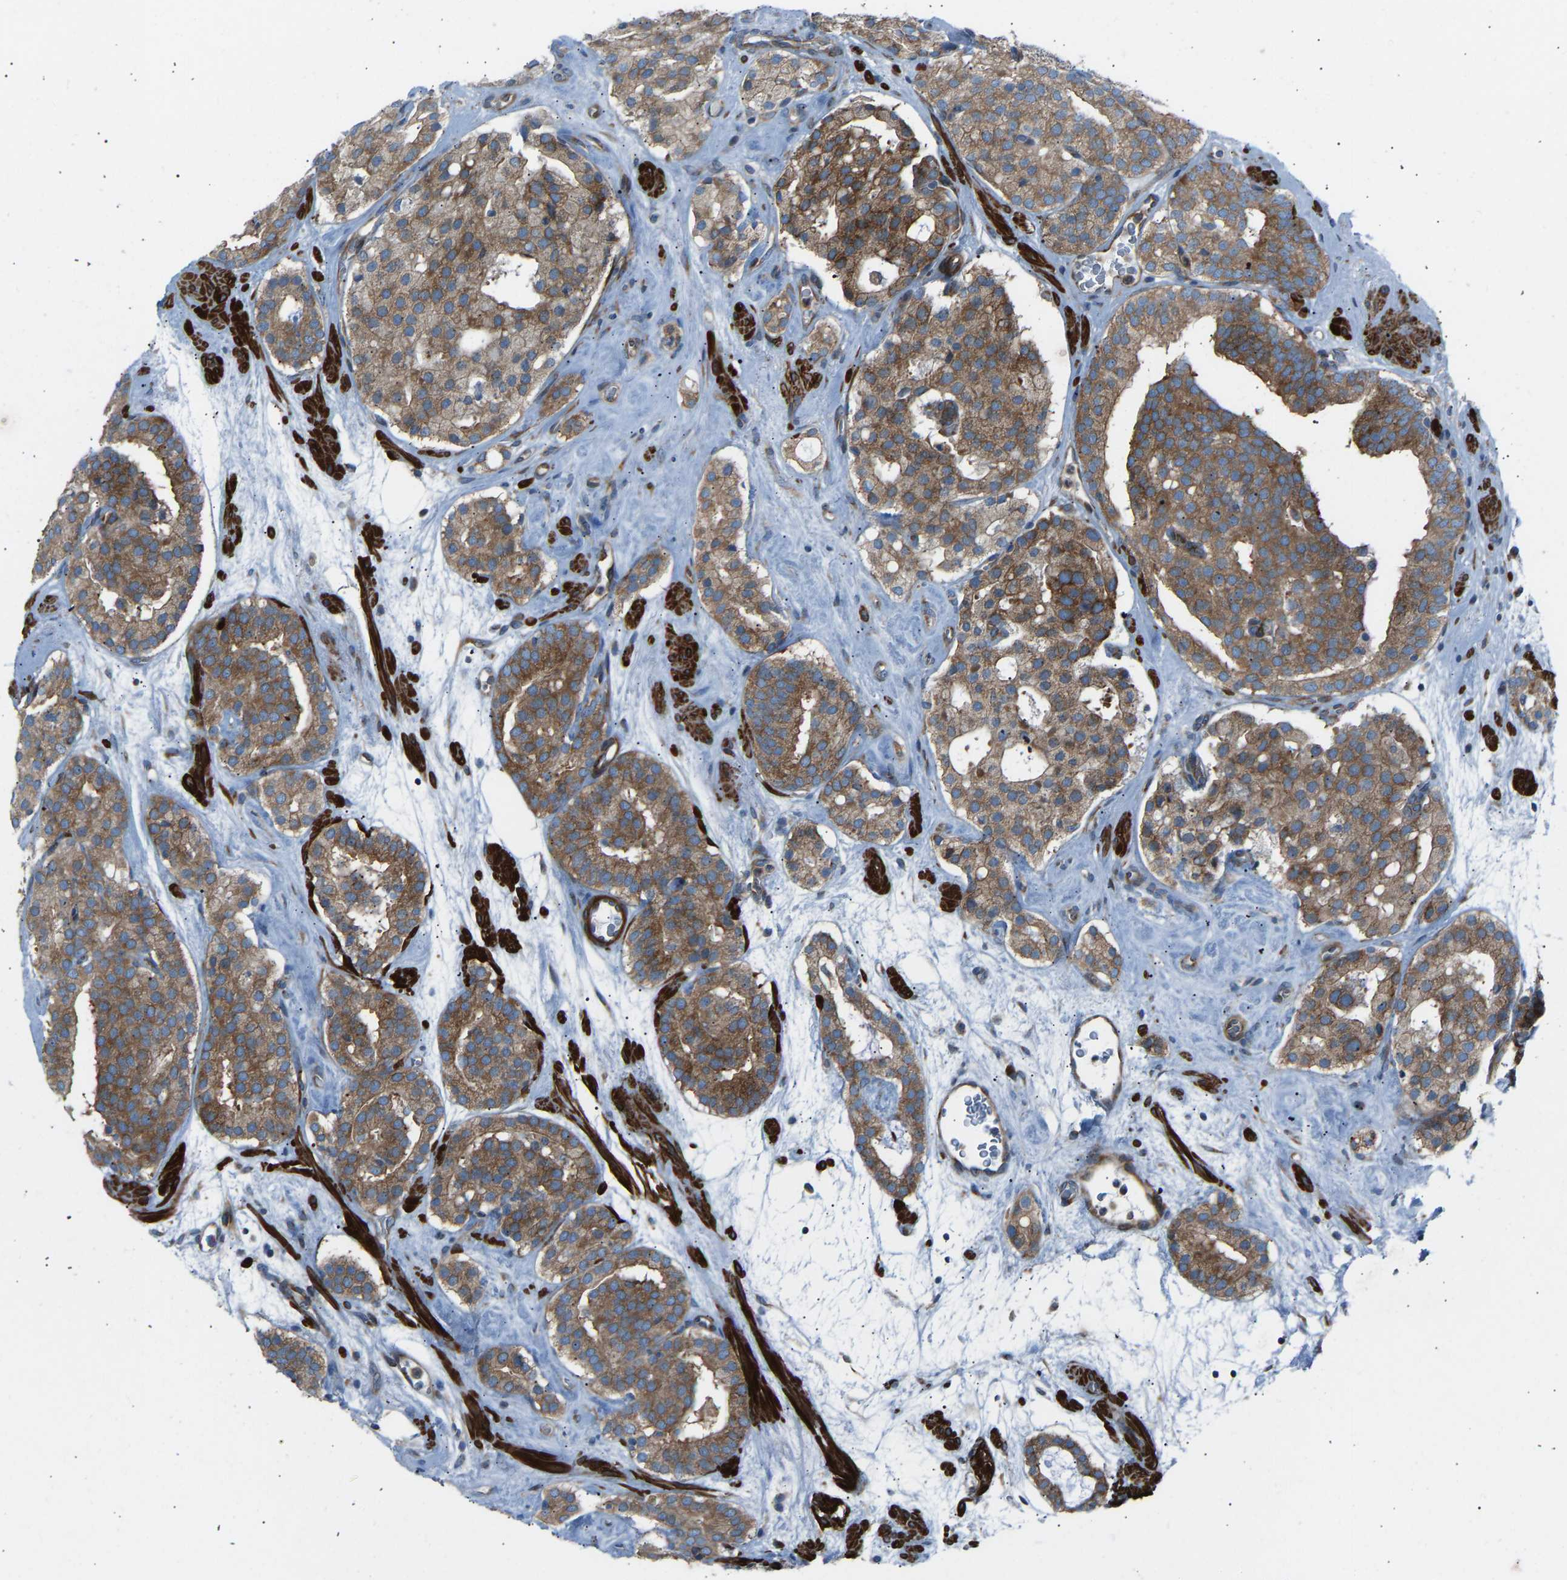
{"staining": {"intensity": "moderate", "quantity": ">75%", "location": "cytoplasmic/membranous"}, "tissue": "prostate cancer", "cell_type": "Tumor cells", "image_type": "cancer", "snomed": [{"axis": "morphology", "description": "Adenocarcinoma, Low grade"}, {"axis": "topography", "description": "Prostate"}], "caption": "Immunohistochemical staining of human prostate cancer (adenocarcinoma (low-grade)) exhibits medium levels of moderate cytoplasmic/membranous protein staining in about >75% of tumor cells. (brown staining indicates protein expression, while blue staining denotes nuclei).", "gene": "VPS41", "patient": {"sex": "male", "age": 69}}